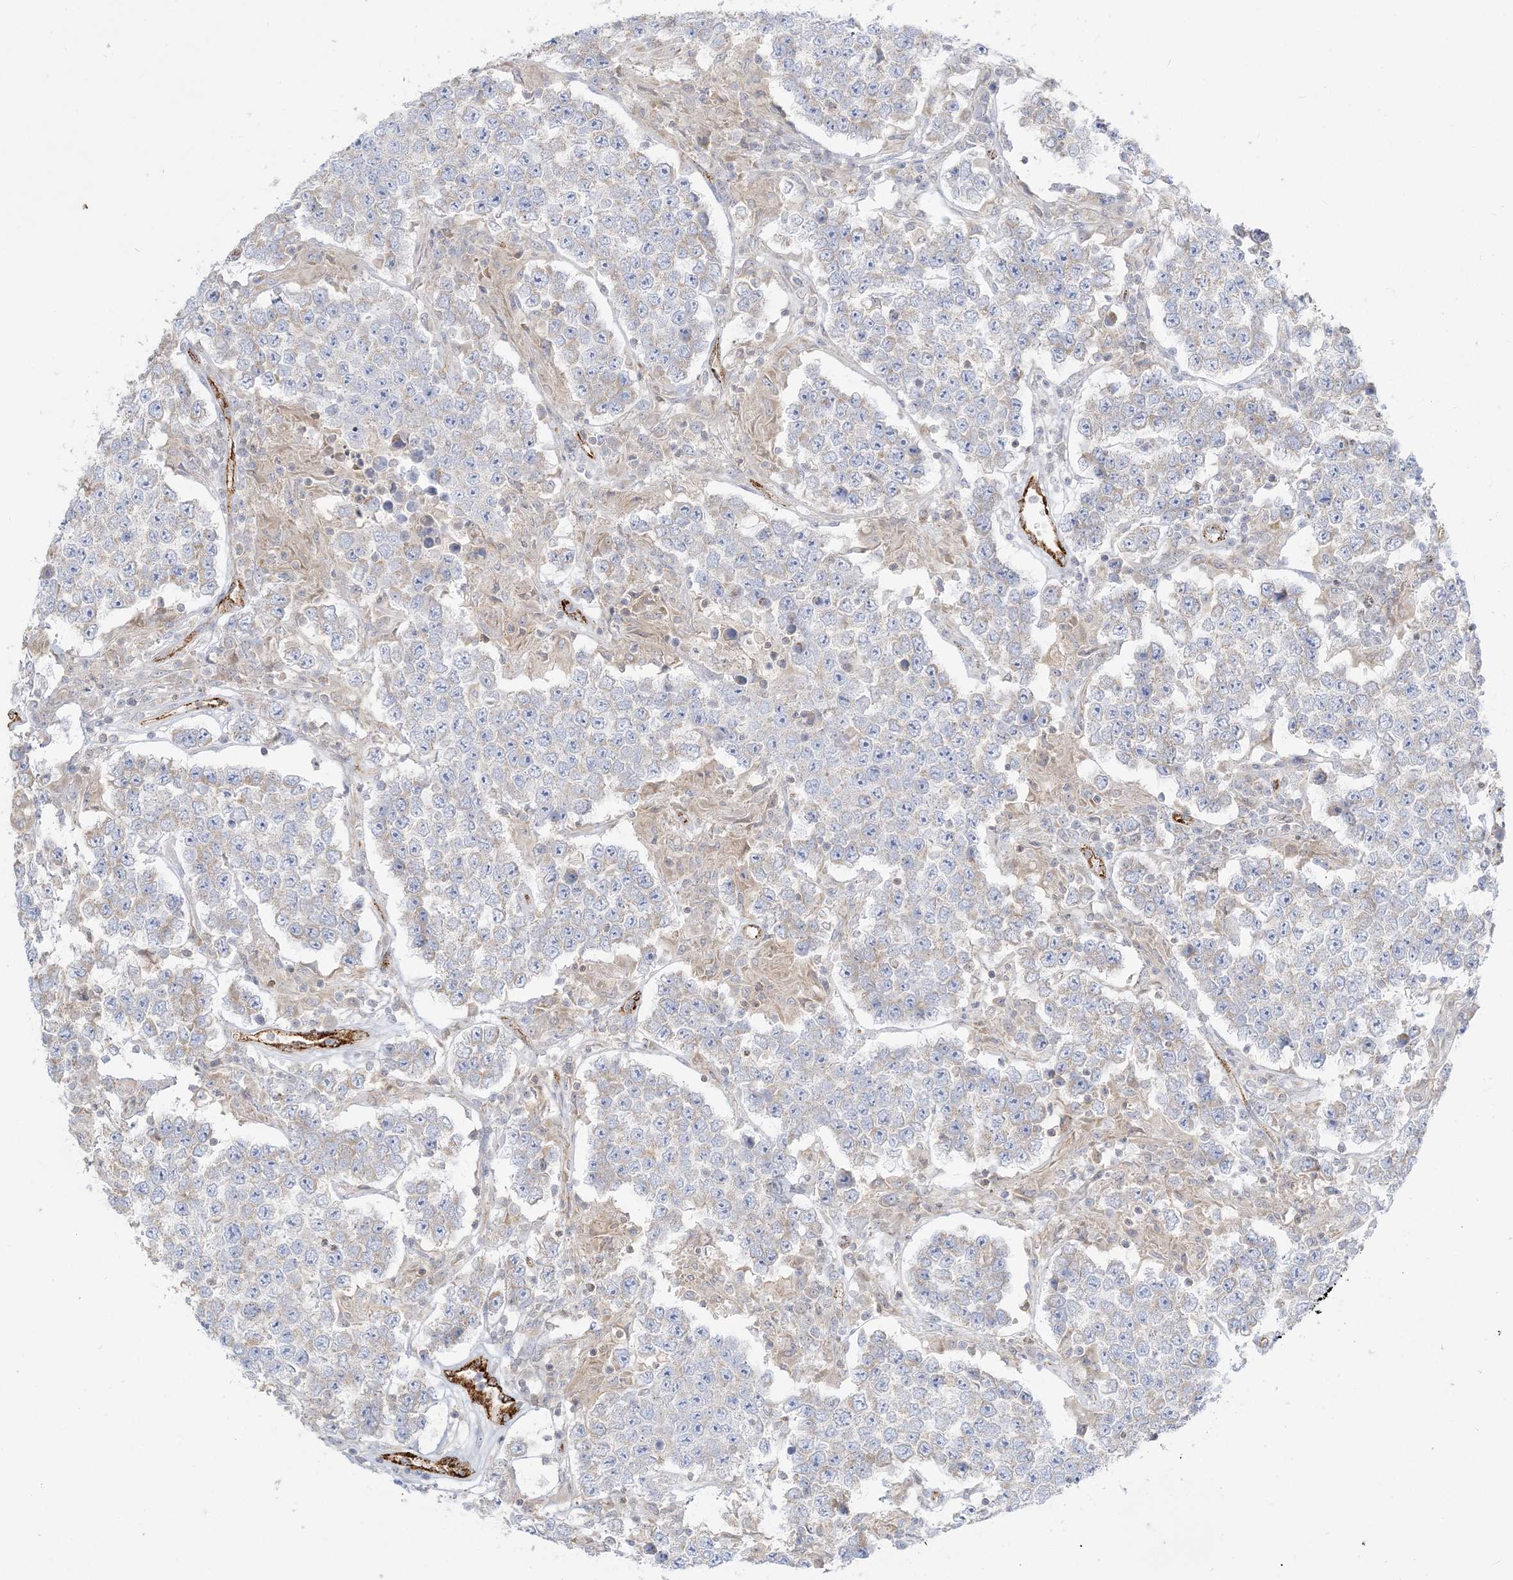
{"staining": {"intensity": "negative", "quantity": "none", "location": "none"}, "tissue": "testis cancer", "cell_type": "Tumor cells", "image_type": "cancer", "snomed": [{"axis": "morphology", "description": "Normal tissue, NOS"}, {"axis": "morphology", "description": "Urothelial carcinoma, High grade"}, {"axis": "morphology", "description": "Seminoma, NOS"}, {"axis": "morphology", "description": "Carcinoma, Embryonal, NOS"}, {"axis": "topography", "description": "Urinary bladder"}, {"axis": "topography", "description": "Testis"}], "caption": "The photomicrograph shows no staining of tumor cells in testis seminoma.", "gene": "INPP1", "patient": {"sex": "male", "age": 41}}